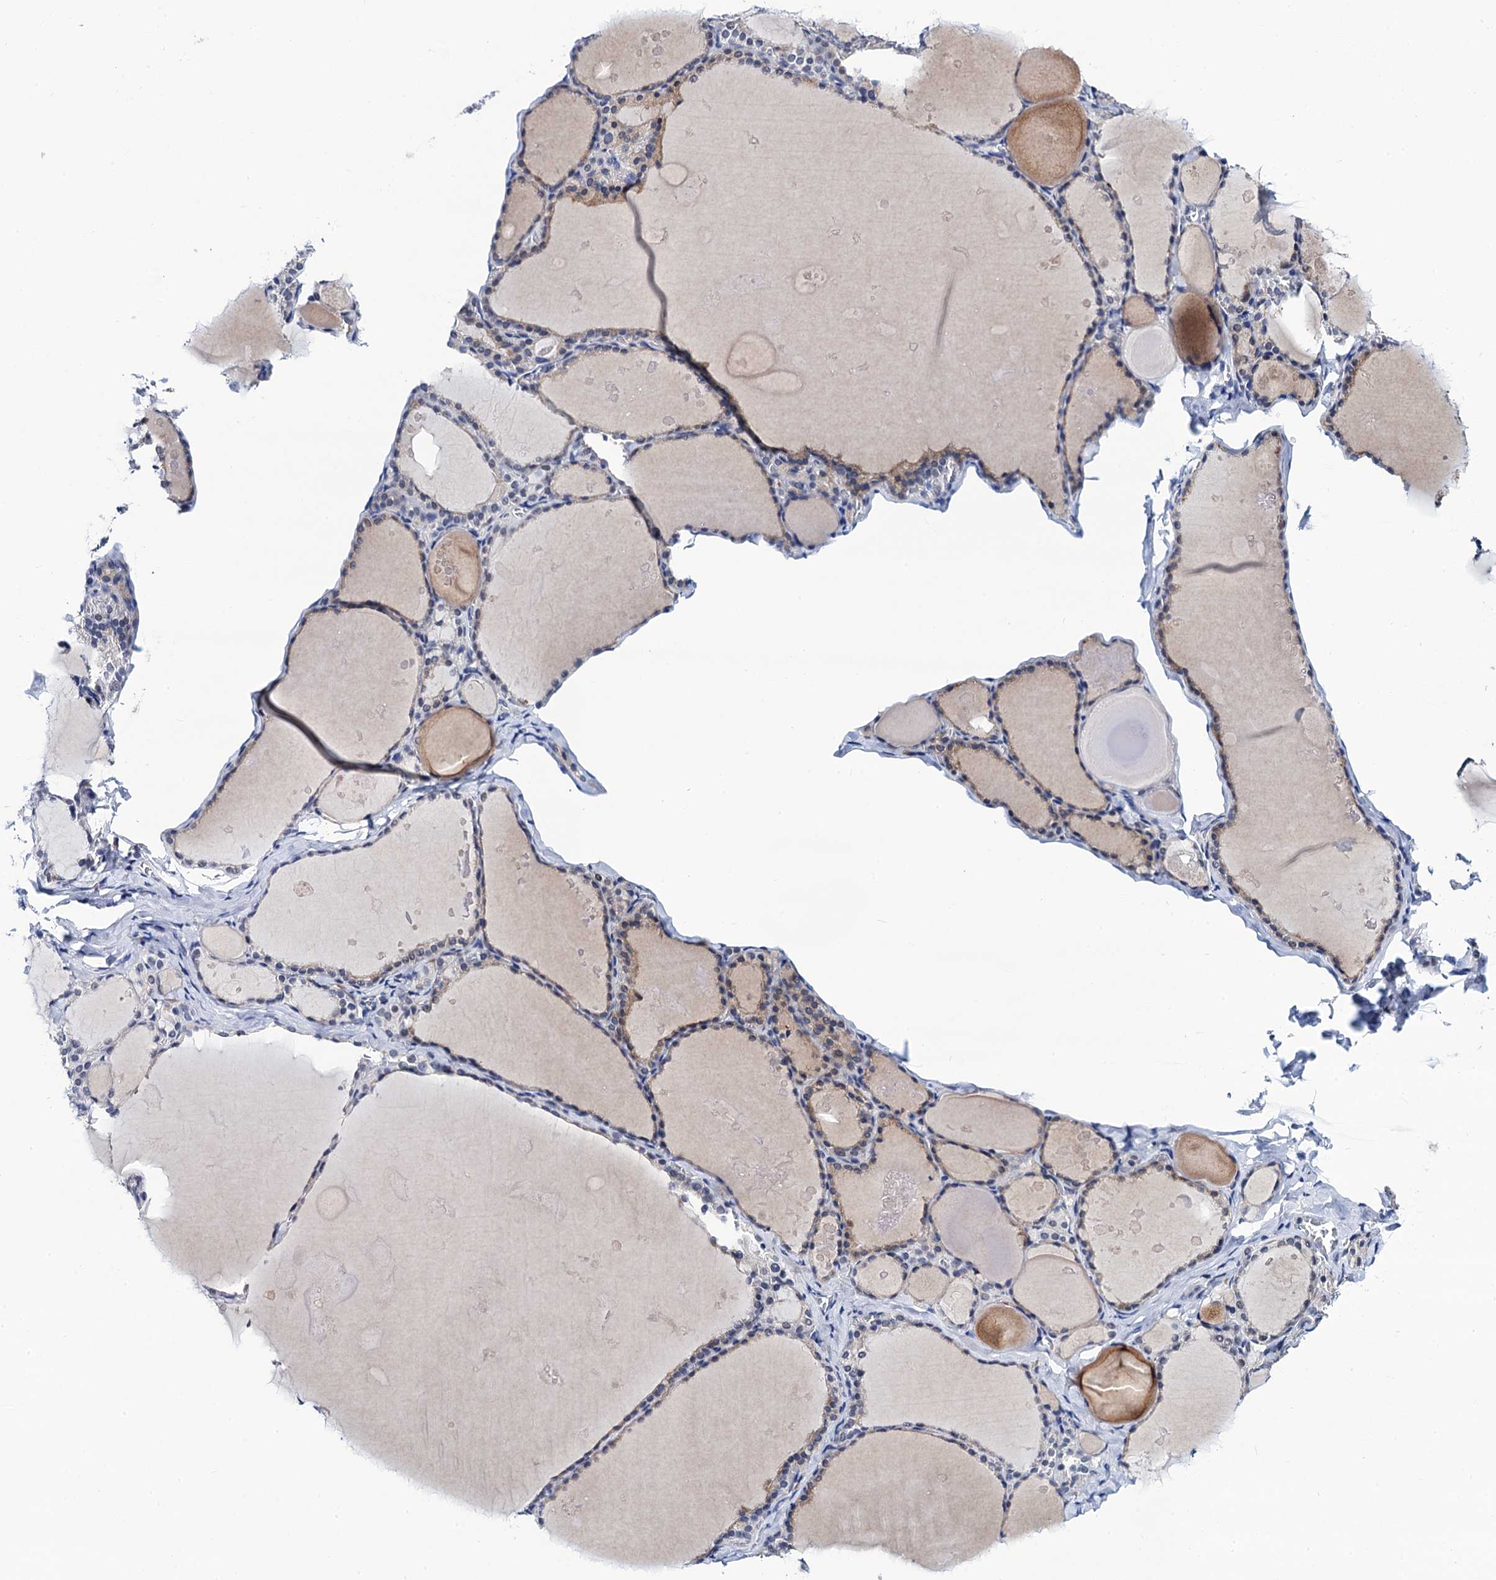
{"staining": {"intensity": "weak", "quantity": "25%-75%", "location": "cytoplasmic/membranous"}, "tissue": "thyroid gland", "cell_type": "Glandular cells", "image_type": "normal", "snomed": [{"axis": "morphology", "description": "Normal tissue, NOS"}, {"axis": "topography", "description": "Thyroid gland"}], "caption": "Weak cytoplasmic/membranous expression for a protein is appreciated in about 25%-75% of glandular cells of normal thyroid gland using immunohistochemistry (IHC).", "gene": "SLC7A10", "patient": {"sex": "male", "age": 56}}